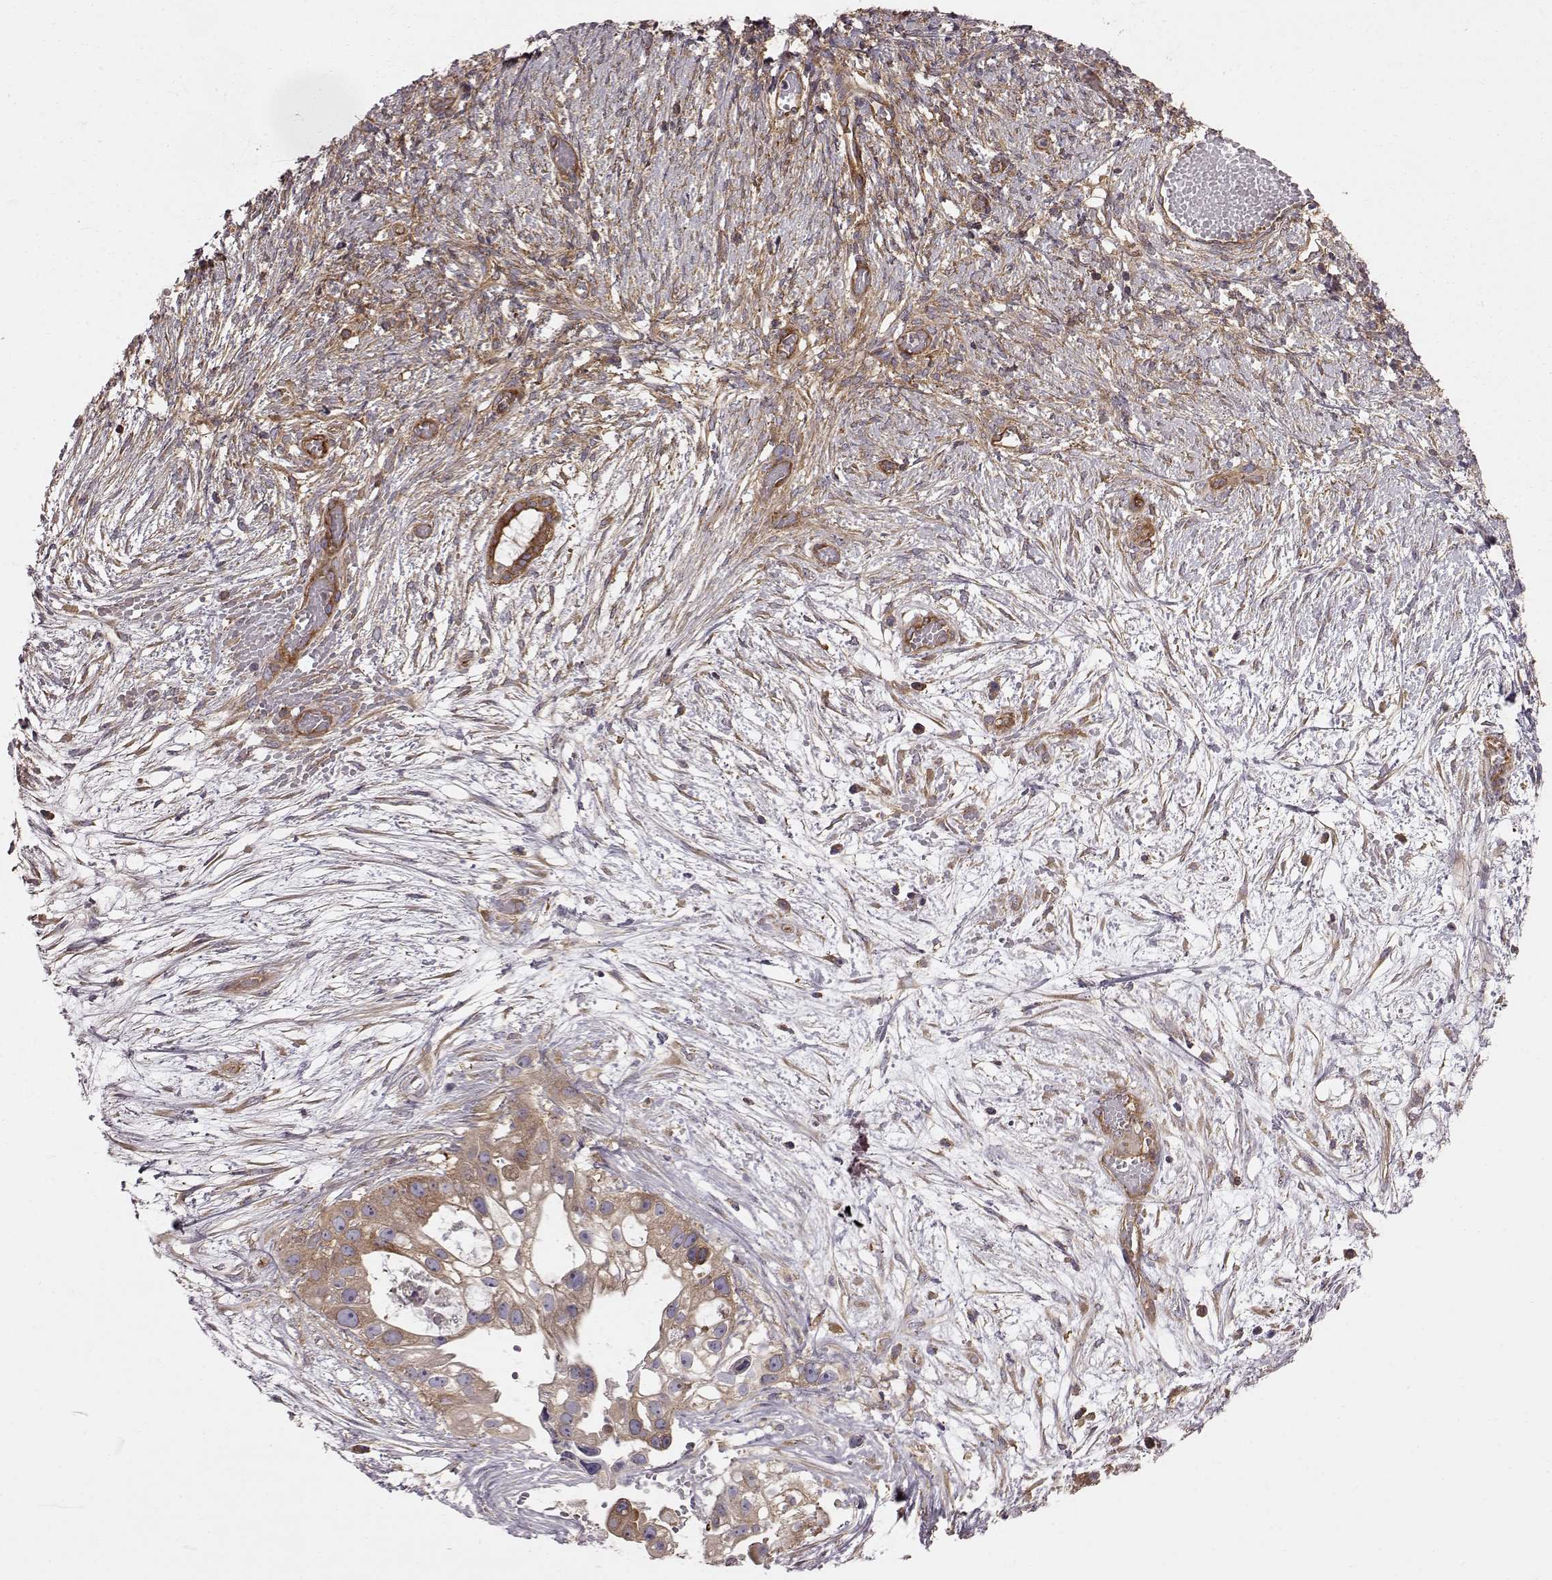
{"staining": {"intensity": "moderate", "quantity": "25%-75%", "location": "cytoplasmic/membranous"}, "tissue": "ovarian cancer", "cell_type": "Tumor cells", "image_type": "cancer", "snomed": [{"axis": "morphology", "description": "Cystadenocarcinoma, serous, NOS"}, {"axis": "topography", "description": "Ovary"}], "caption": "About 25%-75% of tumor cells in human serous cystadenocarcinoma (ovarian) exhibit moderate cytoplasmic/membranous protein positivity as visualized by brown immunohistochemical staining.", "gene": "RABGAP1", "patient": {"sex": "female", "age": 56}}